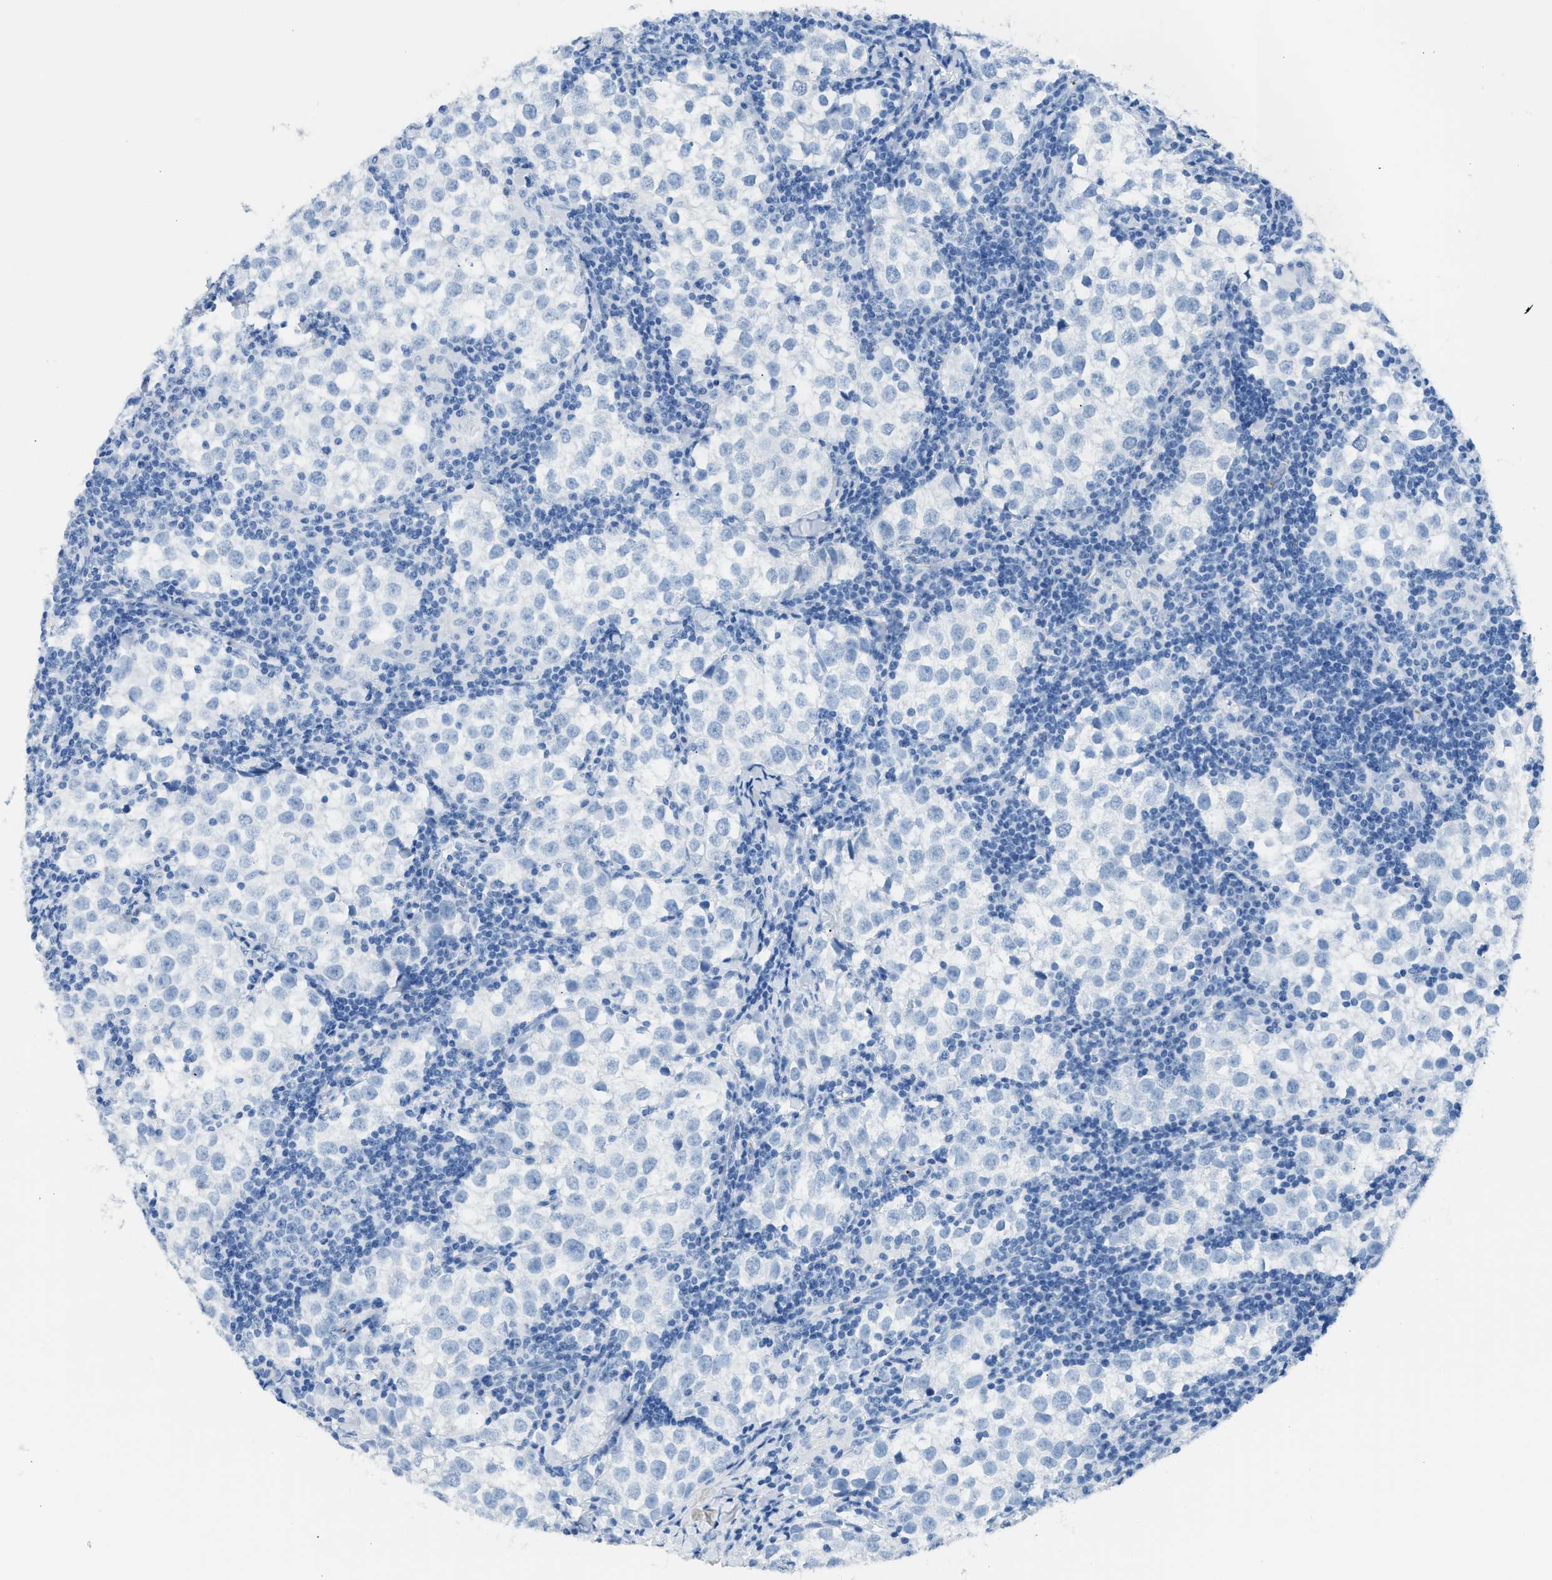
{"staining": {"intensity": "negative", "quantity": "none", "location": "none"}, "tissue": "testis cancer", "cell_type": "Tumor cells", "image_type": "cancer", "snomed": [{"axis": "morphology", "description": "Seminoma, NOS"}, {"axis": "morphology", "description": "Carcinoma, Embryonal, NOS"}, {"axis": "topography", "description": "Testis"}], "caption": "A micrograph of testis embryonal carcinoma stained for a protein reveals no brown staining in tumor cells.", "gene": "FAIM2", "patient": {"sex": "male", "age": 36}}